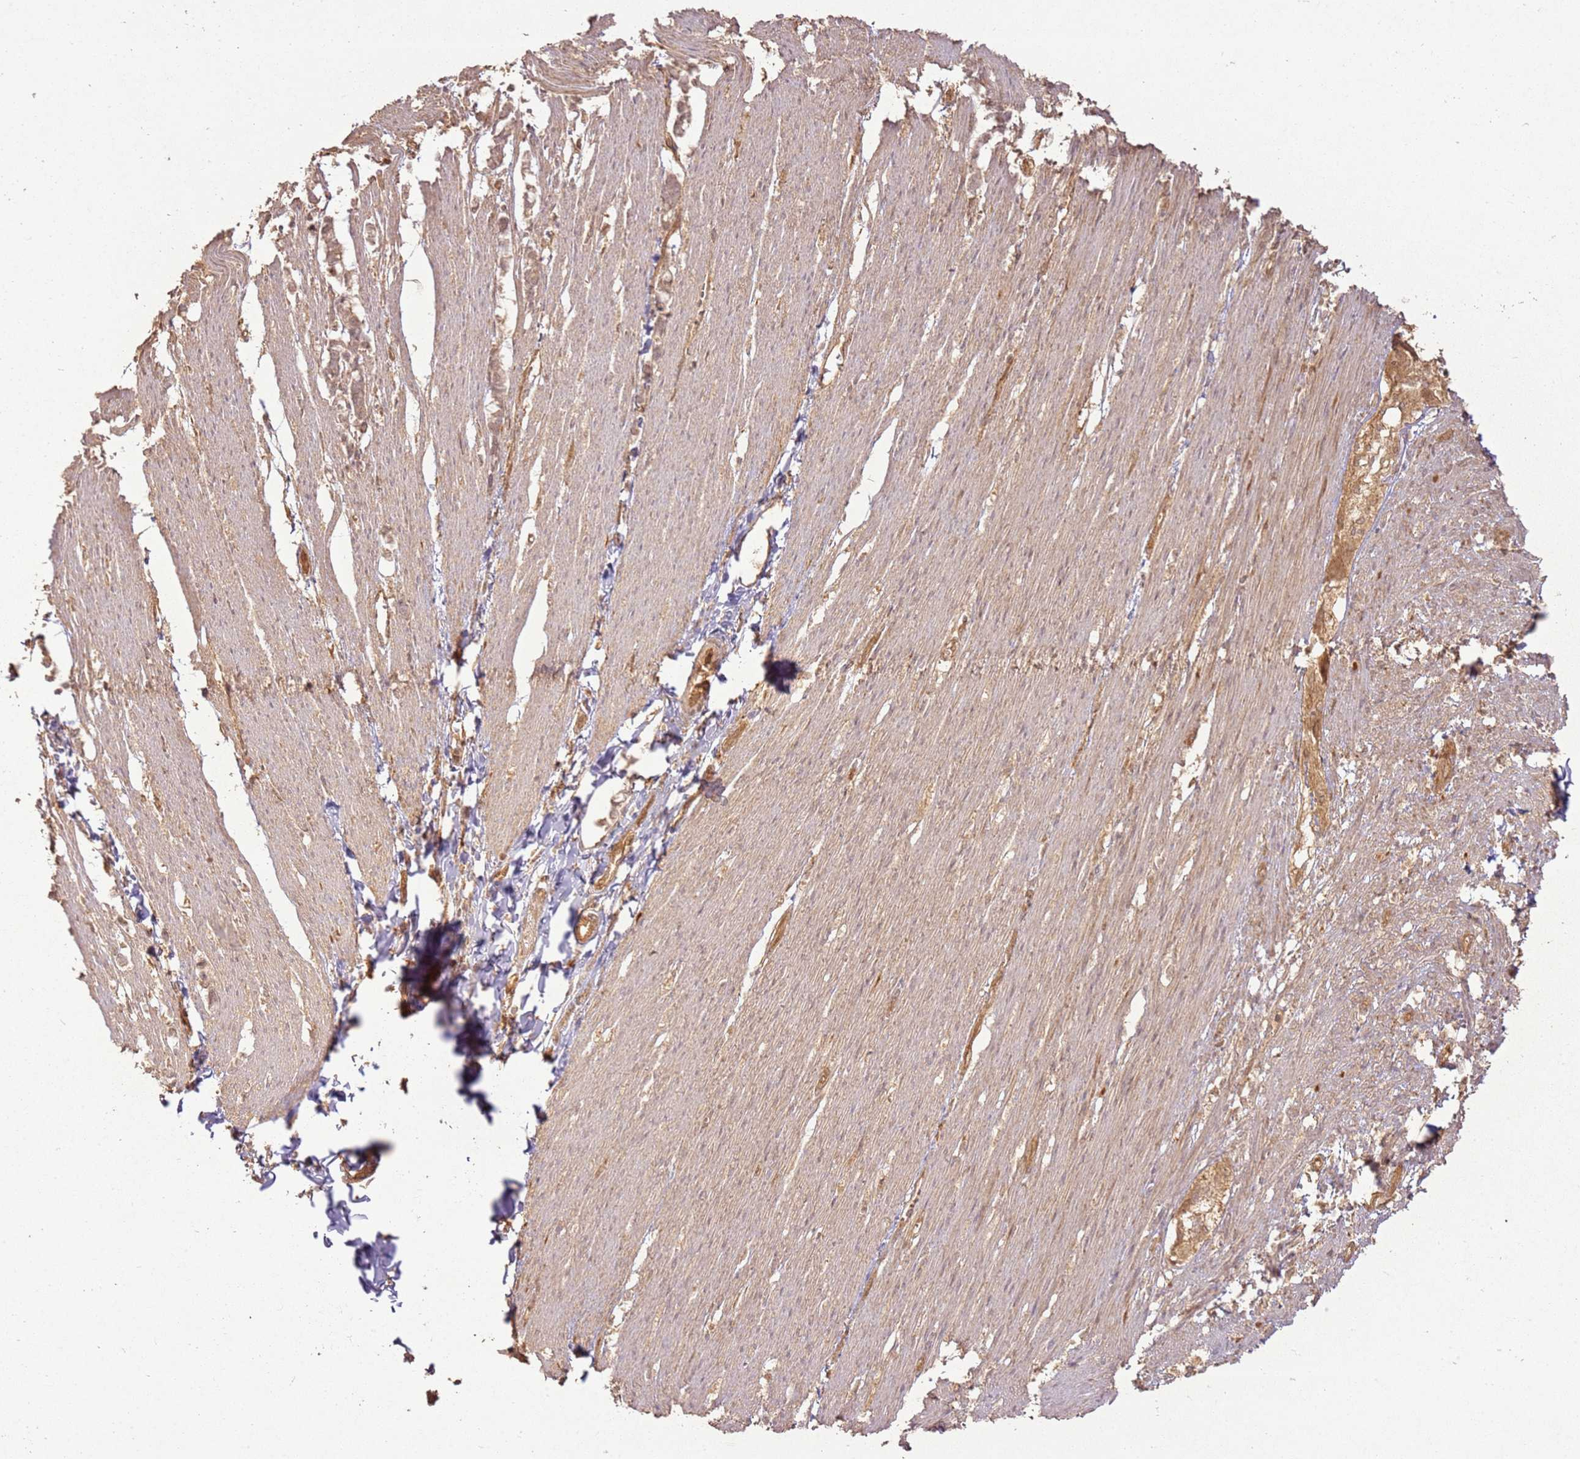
{"staining": {"intensity": "moderate", "quantity": "25%-75%", "location": "cytoplasmic/membranous"}, "tissue": "smooth muscle", "cell_type": "Smooth muscle cells", "image_type": "normal", "snomed": [{"axis": "morphology", "description": "Normal tissue, NOS"}, {"axis": "morphology", "description": "Adenocarcinoma, NOS"}, {"axis": "topography", "description": "Colon"}, {"axis": "topography", "description": "Peripheral nerve tissue"}], "caption": "This image displays immunohistochemistry (IHC) staining of normal smooth muscle, with medium moderate cytoplasmic/membranous positivity in approximately 25%-75% of smooth muscle cells.", "gene": "ZNF776", "patient": {"sex": "male", "age": 14}}